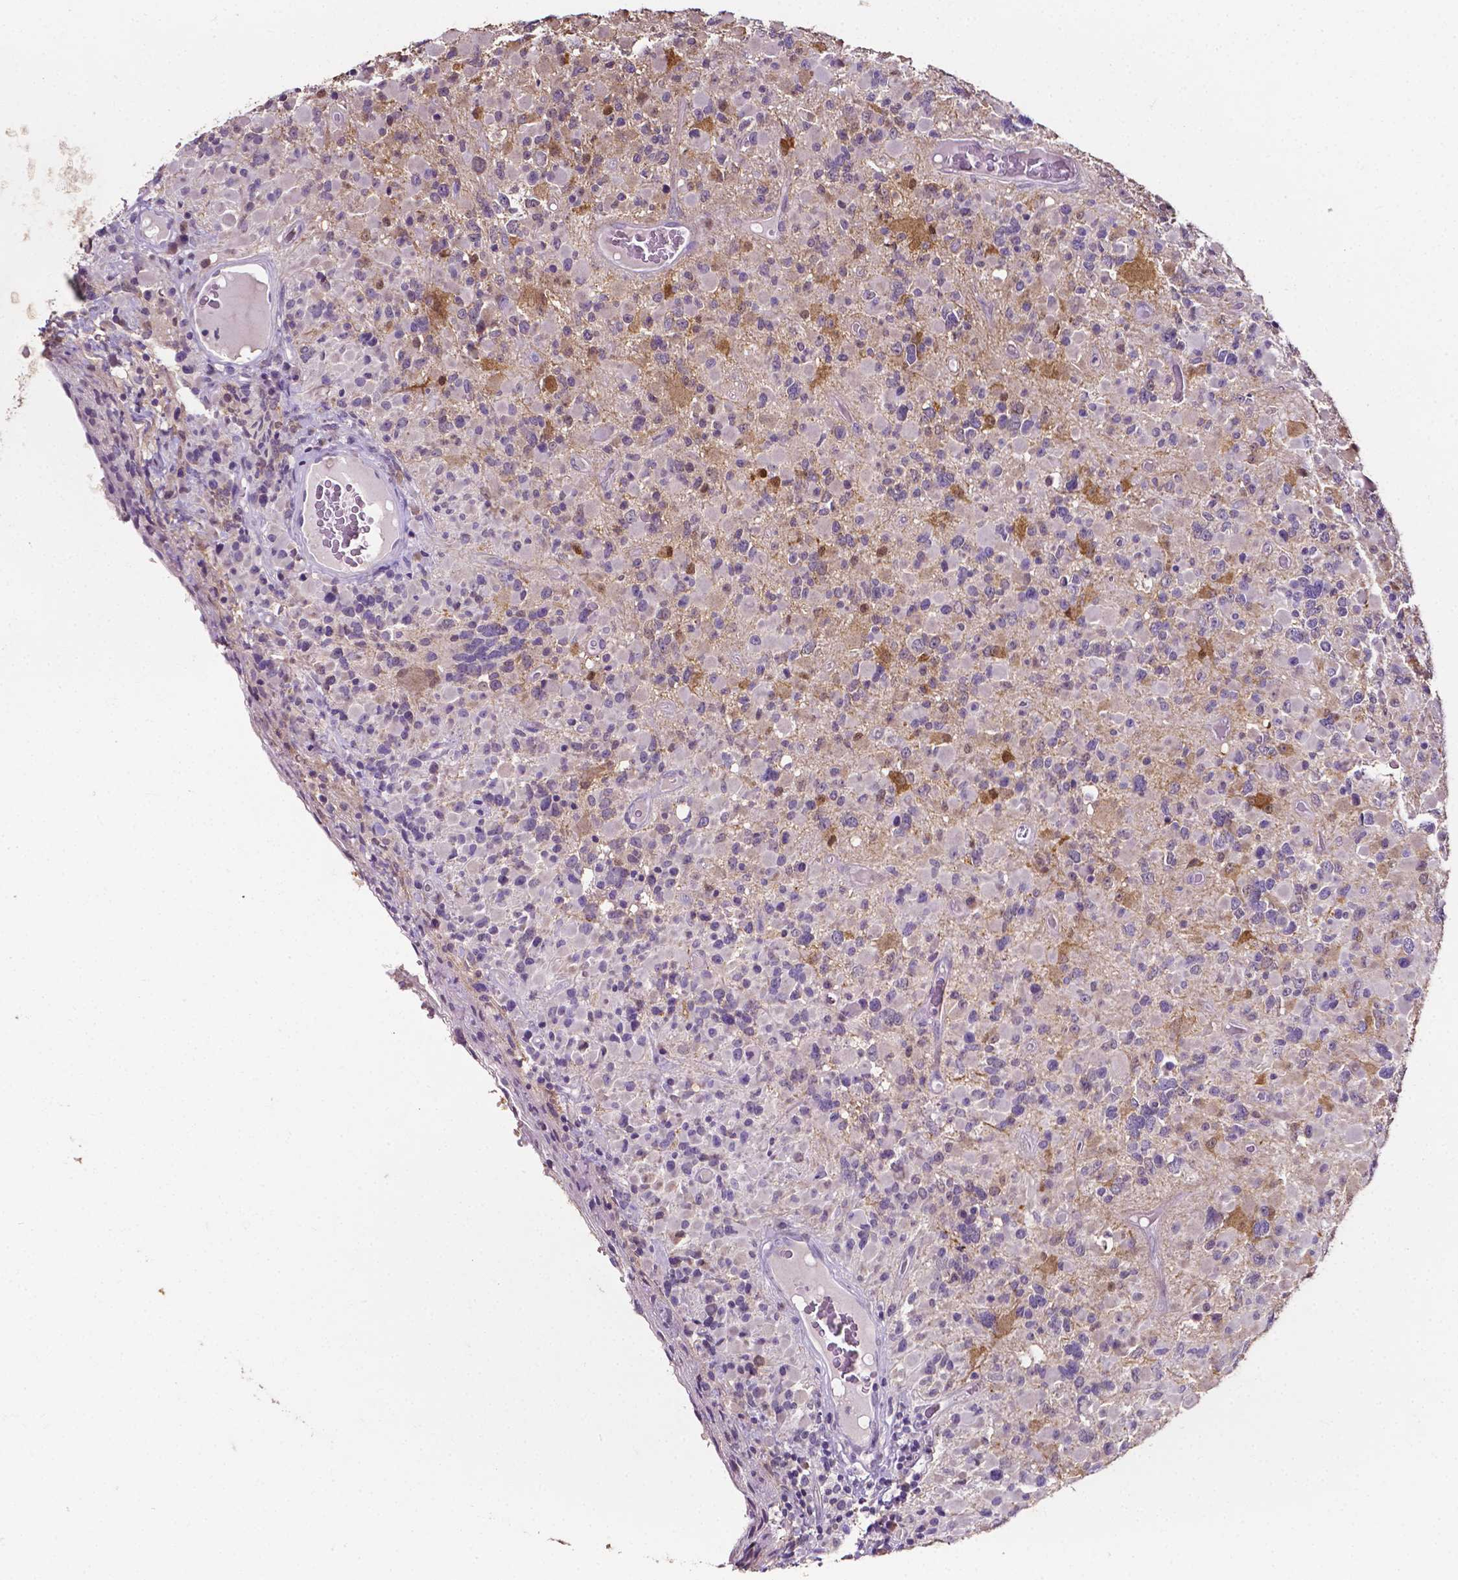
{"staining": {"intensity": "moderate", "quantity": "<25%", "location": "cytoplasmic/membranous"}, "tissue": "glioma", "cell_type": "Tumor cells", "image_type": "cancer", "snomed": [{"axis": "morphology", "description": "Glioma, malignant, High grade"}, {"axis": "topography", "description": "Brain"}], "caption": "Immunohistochemistry (IHC) of glioma shows low levels of moderate cytoplasmic/membranous positivity in about <25% of tumor cells. The staining was performed using DAB (3,3'-diaminobenzidine) to visualize the protein expression in brown, while the nuclei were stained in blue with hematoxylin (Magnification: 20x).", "gene": "PSAT1", "patient": {"sex": "female", "age": 40}}